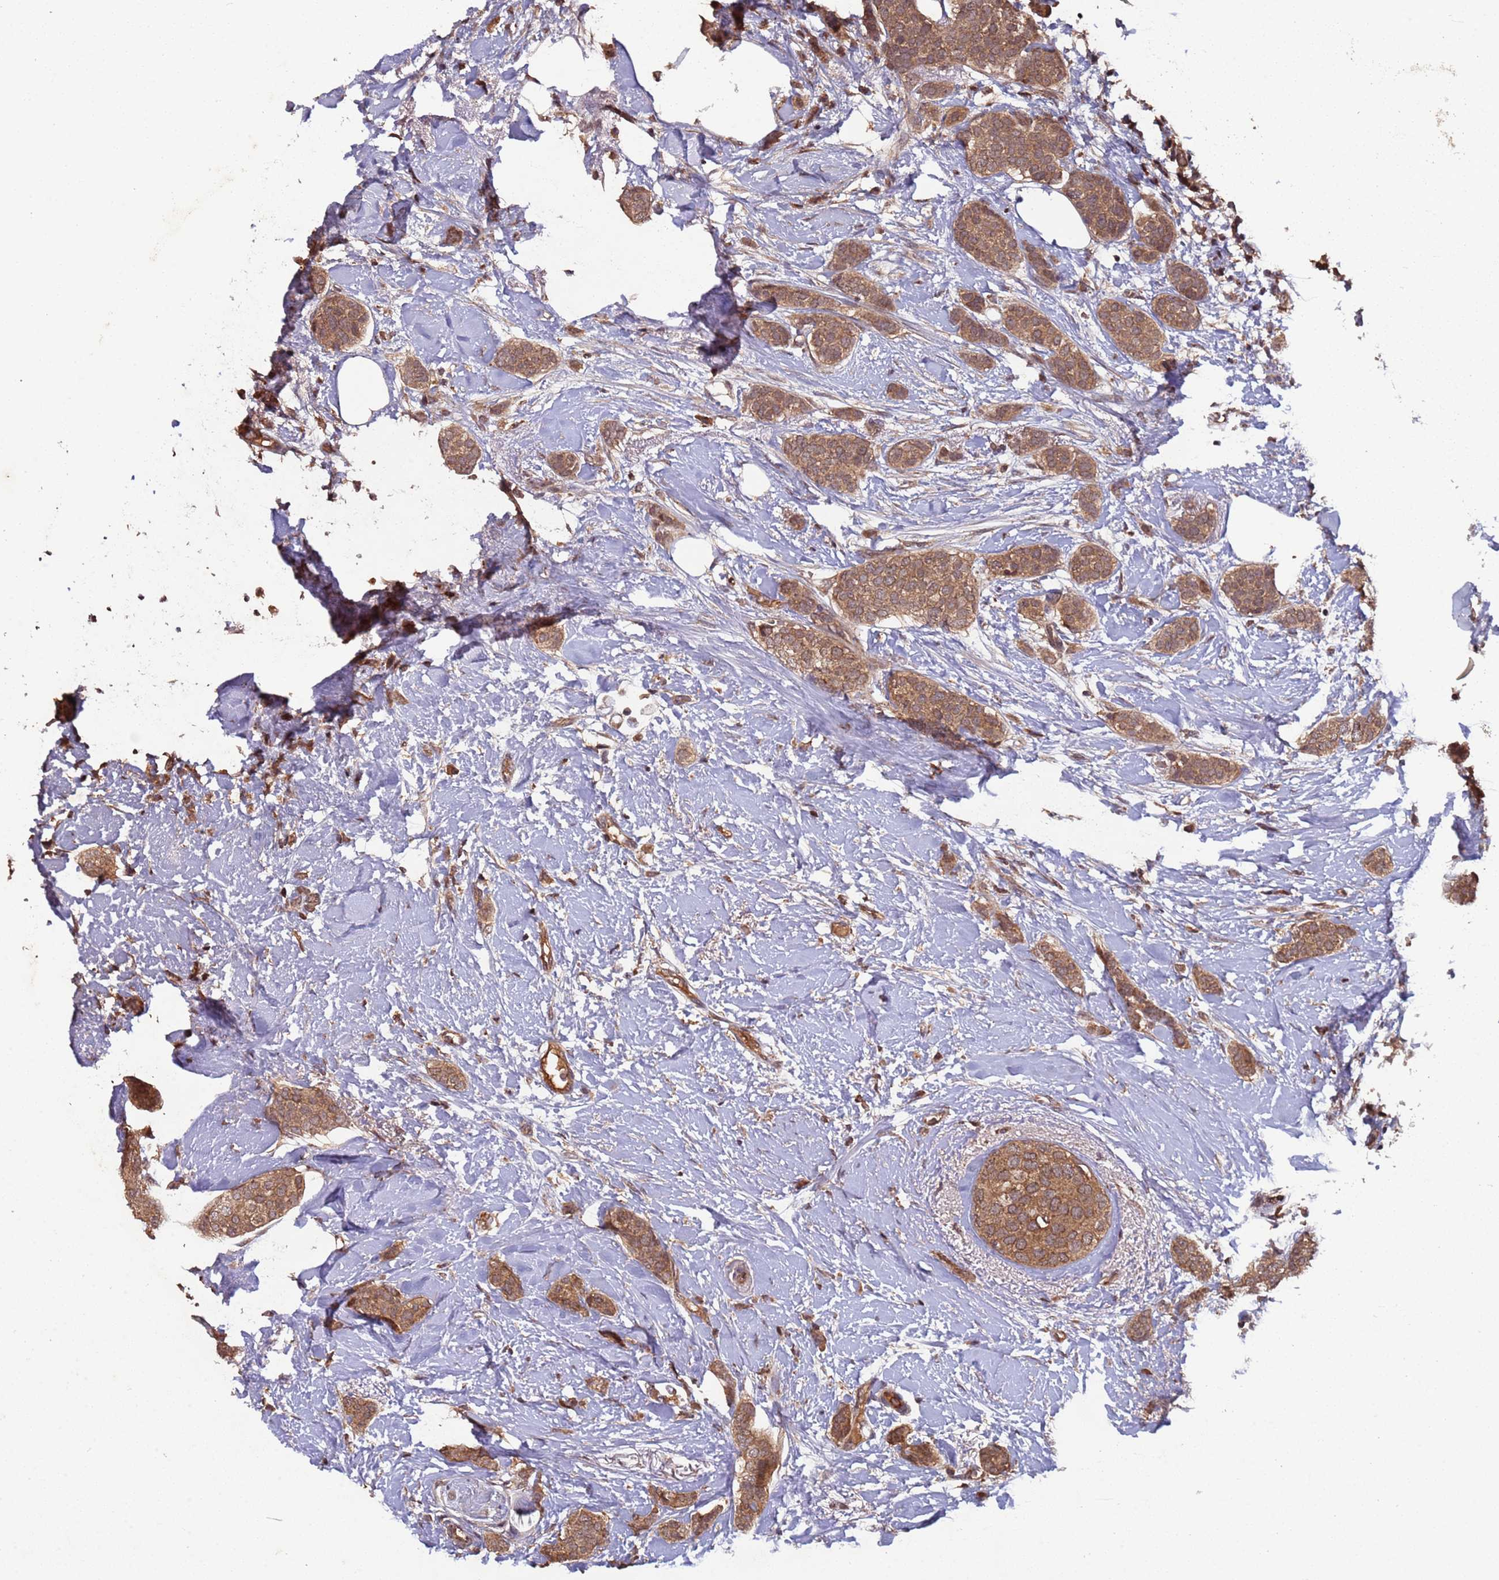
{"staining": {"intensity": "moderate", "quantity": ">75%", "location": "cytoplasmic/membranous"}, "tissue": "breast cancer", "cell_type": "Tumor cells", "image_type": "cancer", "snomed": [{"axis": "morphology", "description": "Duct carcinoma"}, {"axis": "topography", "description": "Breast"}], "caption": "IHC micrograph of neoplastic tissue: human breast cancer stained using immunohistochemistry exhibits medium levels of moderate protein expression localized specifically in the cytoplasmic/membranous of tumor cells, appearing as a cytoplasmic/membranous brown color.", "gene": "ERI1", "patient": {"sex": "female", "age": 72}}